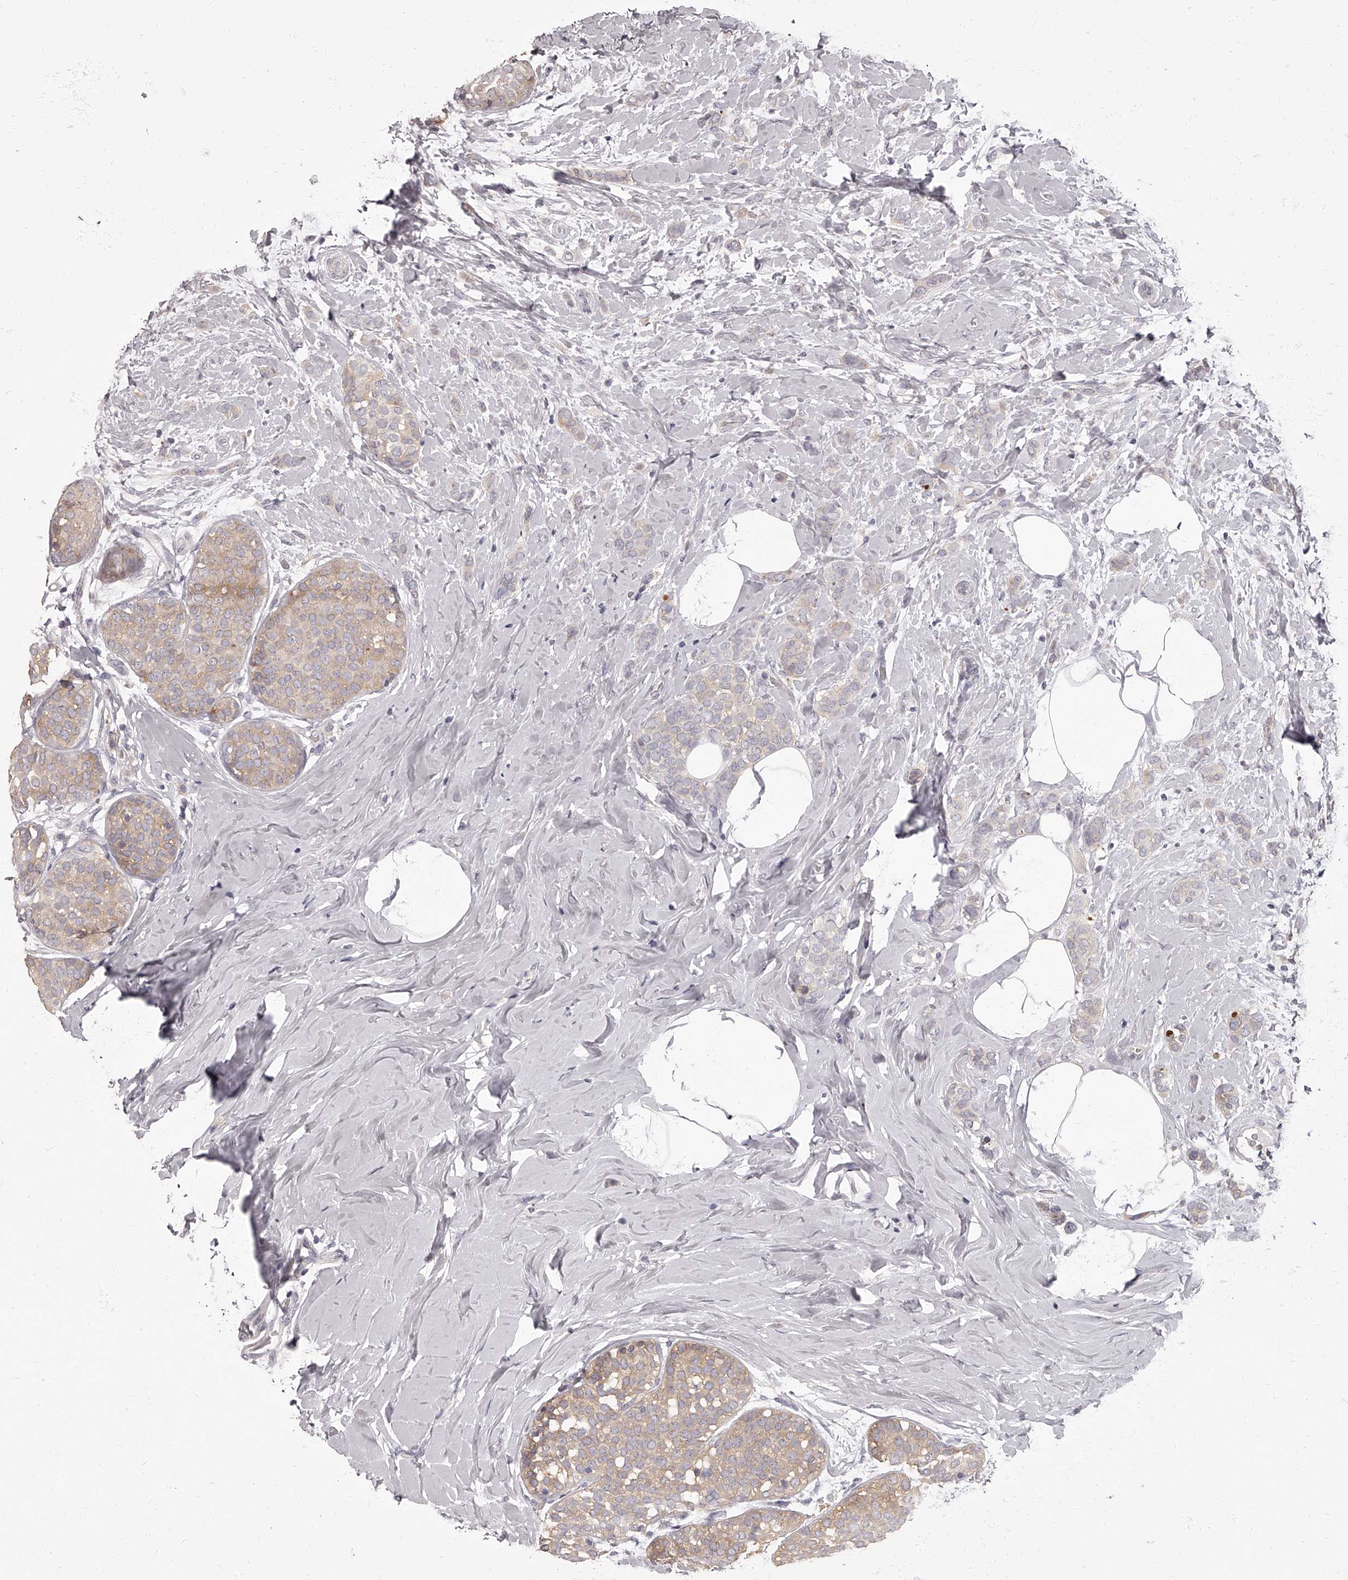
{"staining": {"intensity": "weak", "quantity": "<25%", "location": "cytoplasmic/membranous"}, "tissue": "breast cancer", "cell_type": "Tumor cells", "image_type": "cancer", "snomed": [{"axis": "morphology", "description": "Lobular carcinoma, in situ"}, {"axis": "morphology", "description": "Lobular carcinoma"}, {"axis": "topography", "description": "Breast"}], "caption": "Breast lobular carcinoma was stained to show a protein in brown. There is no significant expression in tumor cells.", "gene": "APEH", "patient": {"sex": "female", "age": 41}}